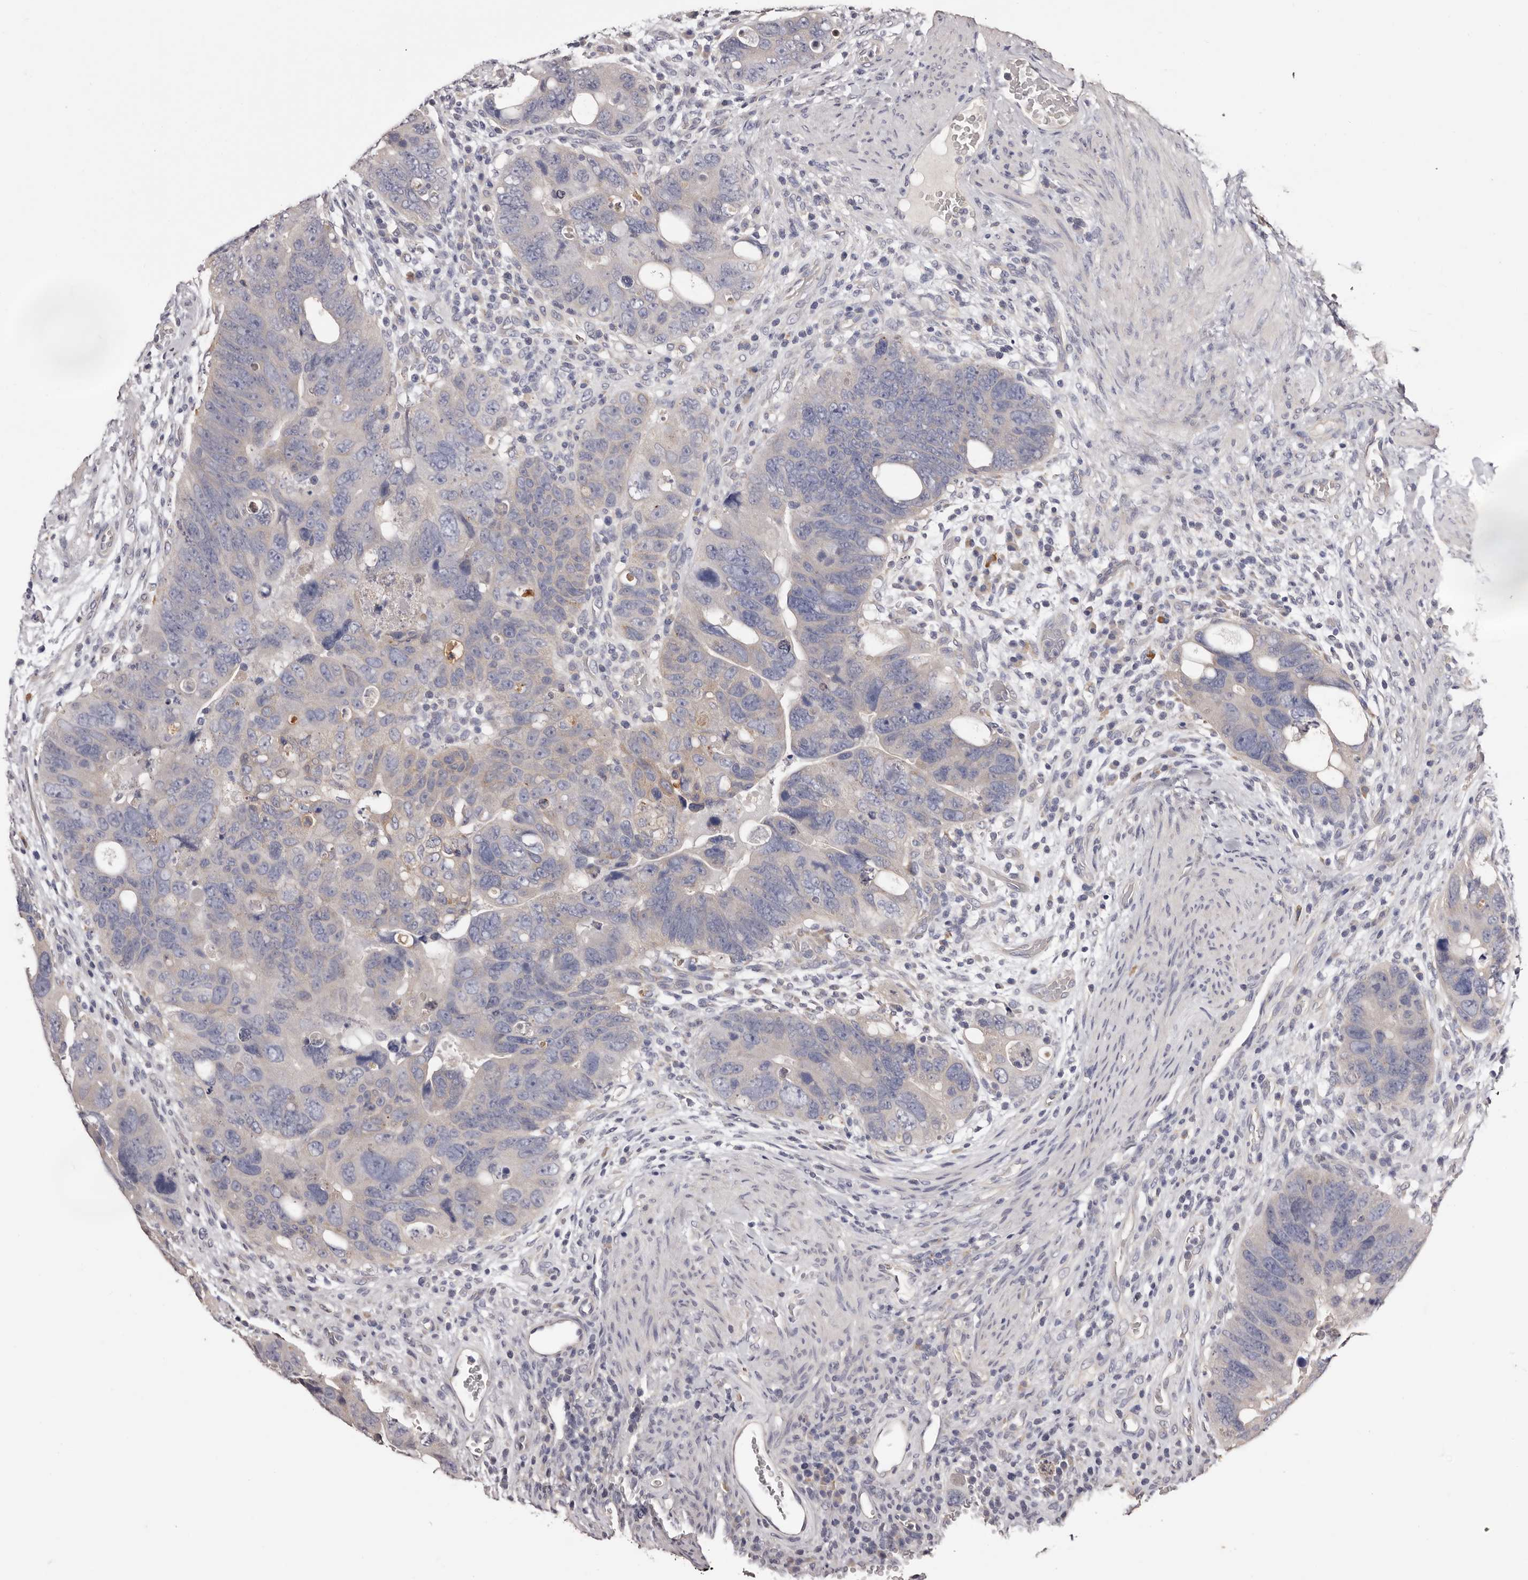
{"staining": {"intensity": "negative", "quantity": "none", "location": "none"}, "tissue": "colorectal cancer", "cell_type": "Tumor cells", "image_type": "cancer", "snomed": [{"axis": "morphology", "description": "Adenocarcinoma, NOS"}, {"axis": "topography", "description": "Rectum"}], "caption": "This is an immunohistochemistry (IHC) histopathology image of colorectal cancer (adenocarcinoma). There is no positivity in tumor cells.", "gene": "ETNK1", "patient": {"sex": "male", "age": 59}}